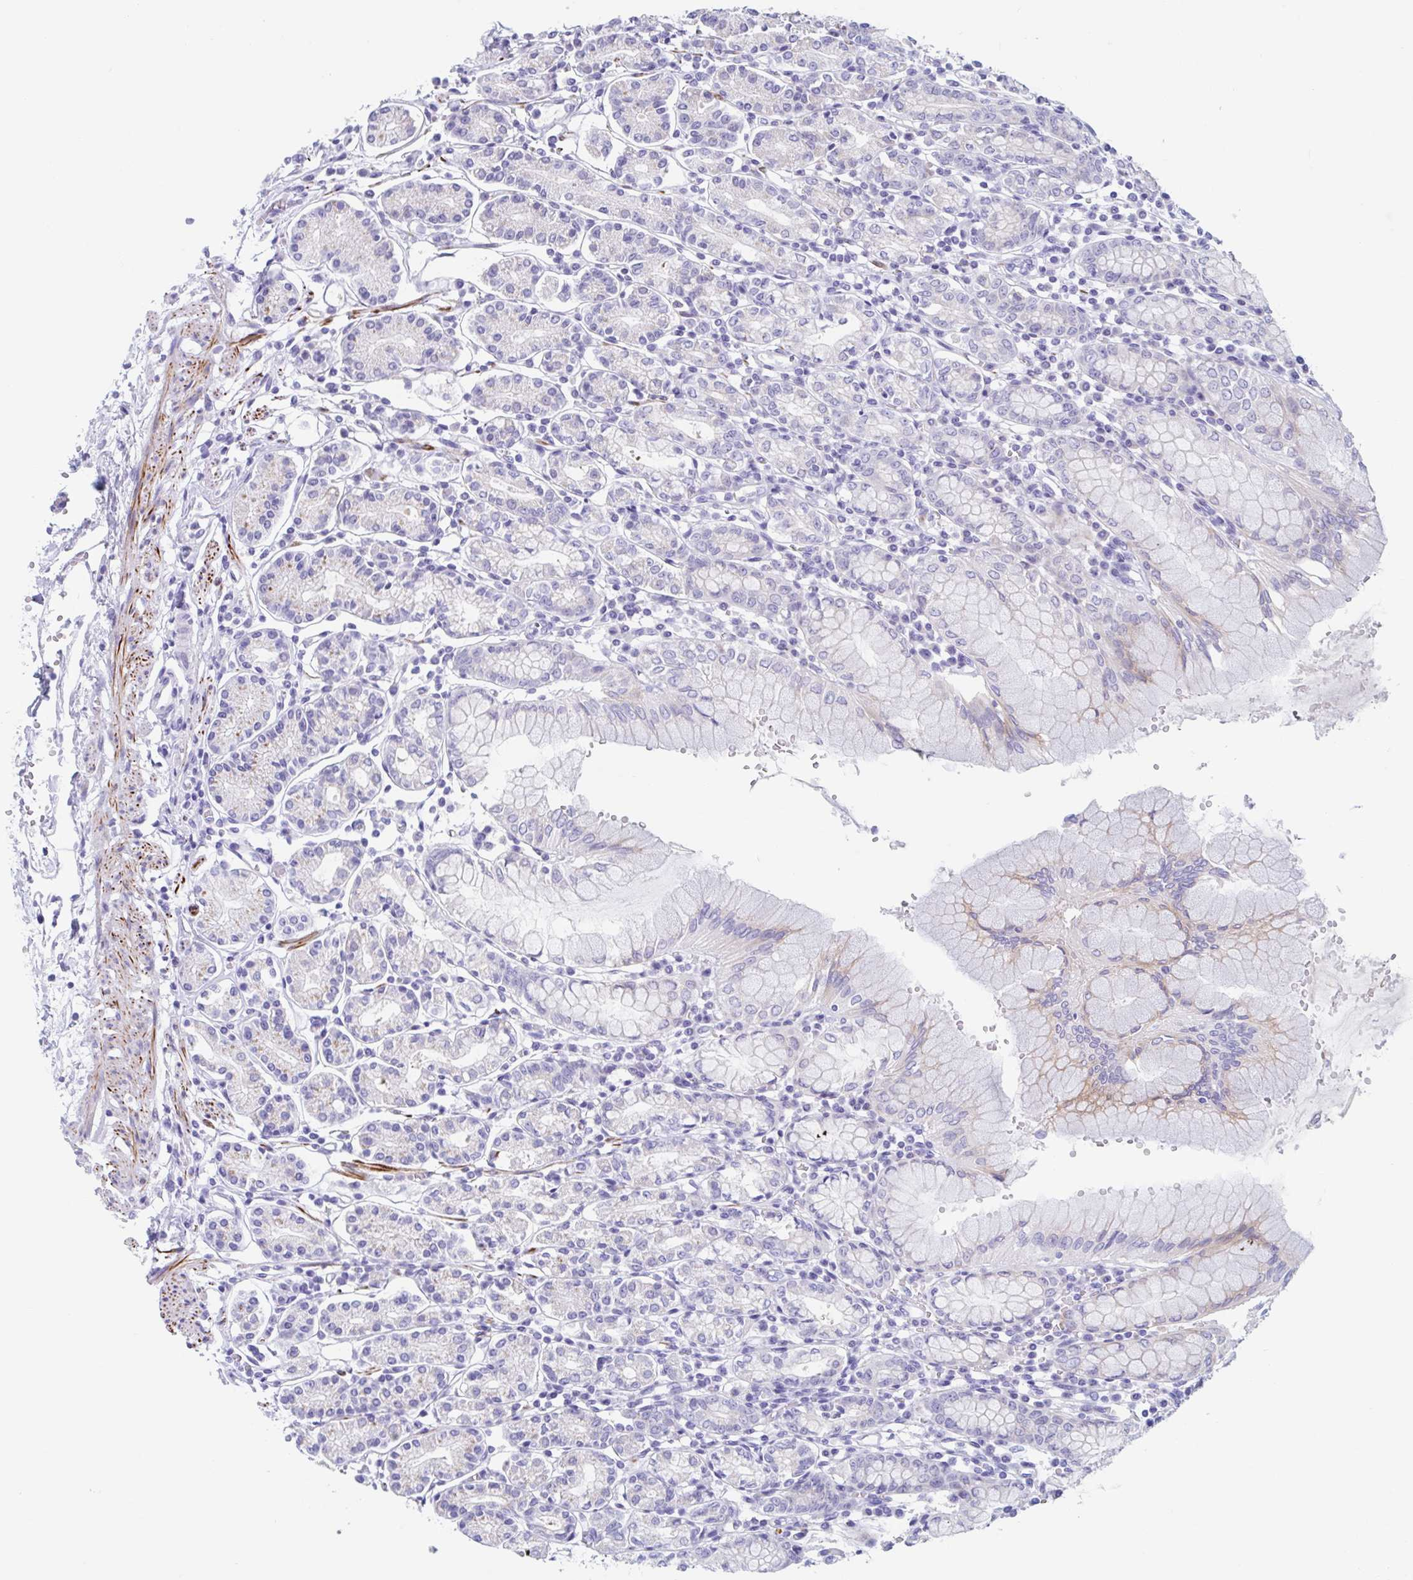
{"staining": {"intensity": "moderate", "quantity": "<25%", "location": "cytoplasmic/membranous"}, "tissue": "stomach", "cell_type": "Glandular cells", "image_type": "normal", "snomed": [{"axis": "morphology", "description": "Normal tissue, NOS"}, {"axis": "topography", "description": "Stomach"}], "caption": "Immunohistochemical staining of normal stomach reveals low levels of moderate cytoplasmic/membranous expression in approximately <25% of glandular cells. Nuclei are stained in blue.", "gene": "CPTP", "patient": {"sex": "female", "age": 62}}